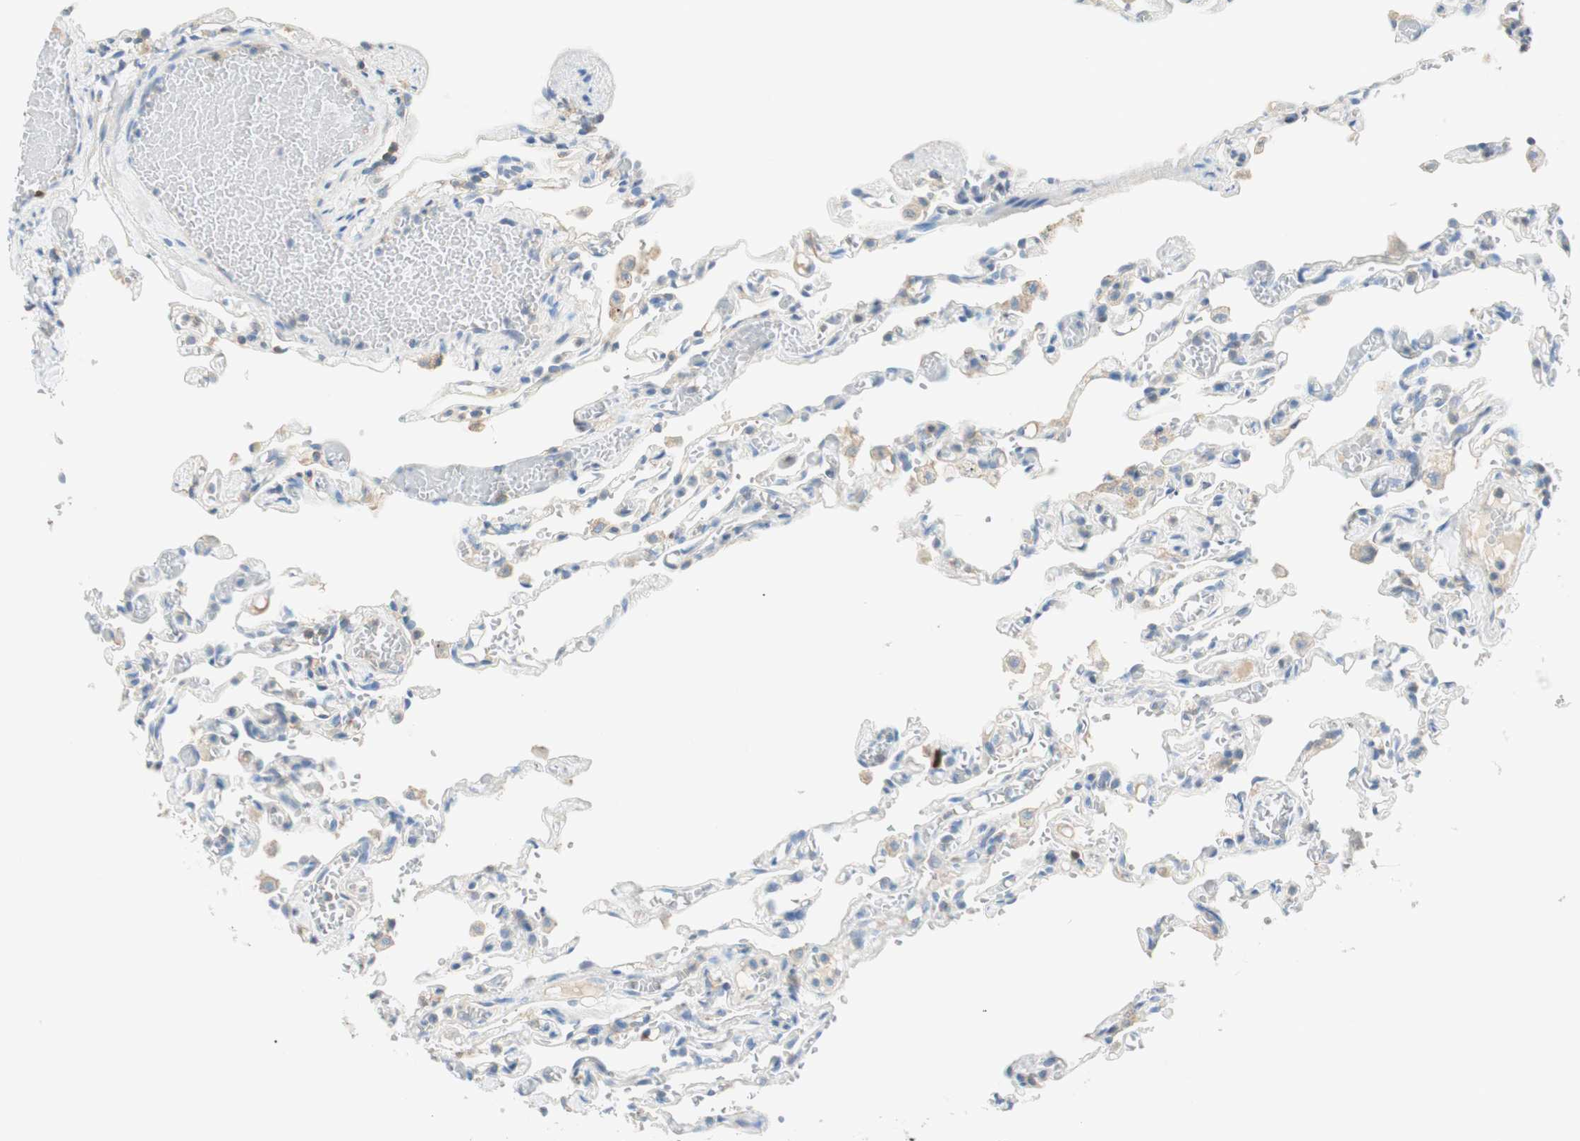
{"staining": {"intensity": "moderate", "quantity": "25%-75%", "location": "cytoplasmic/membranous"}, "tissue": "lung", "cell_type": "Alveolar cells", "image_type": "normal", "snomed": [{"axis": "morphology", "description": "Normal tissue, NOS"}, {"axis": "topography", "description": "Lung"}], "caption": "Protein positivity by immunohistochemistry (IHC) exhibits moderate cytoplasmic/membranous expression in about 25%-75% of alveolar cells in unremarkable lung.", "gene": "PTTG1", "patient": {"sex": "male", "age": 21}}